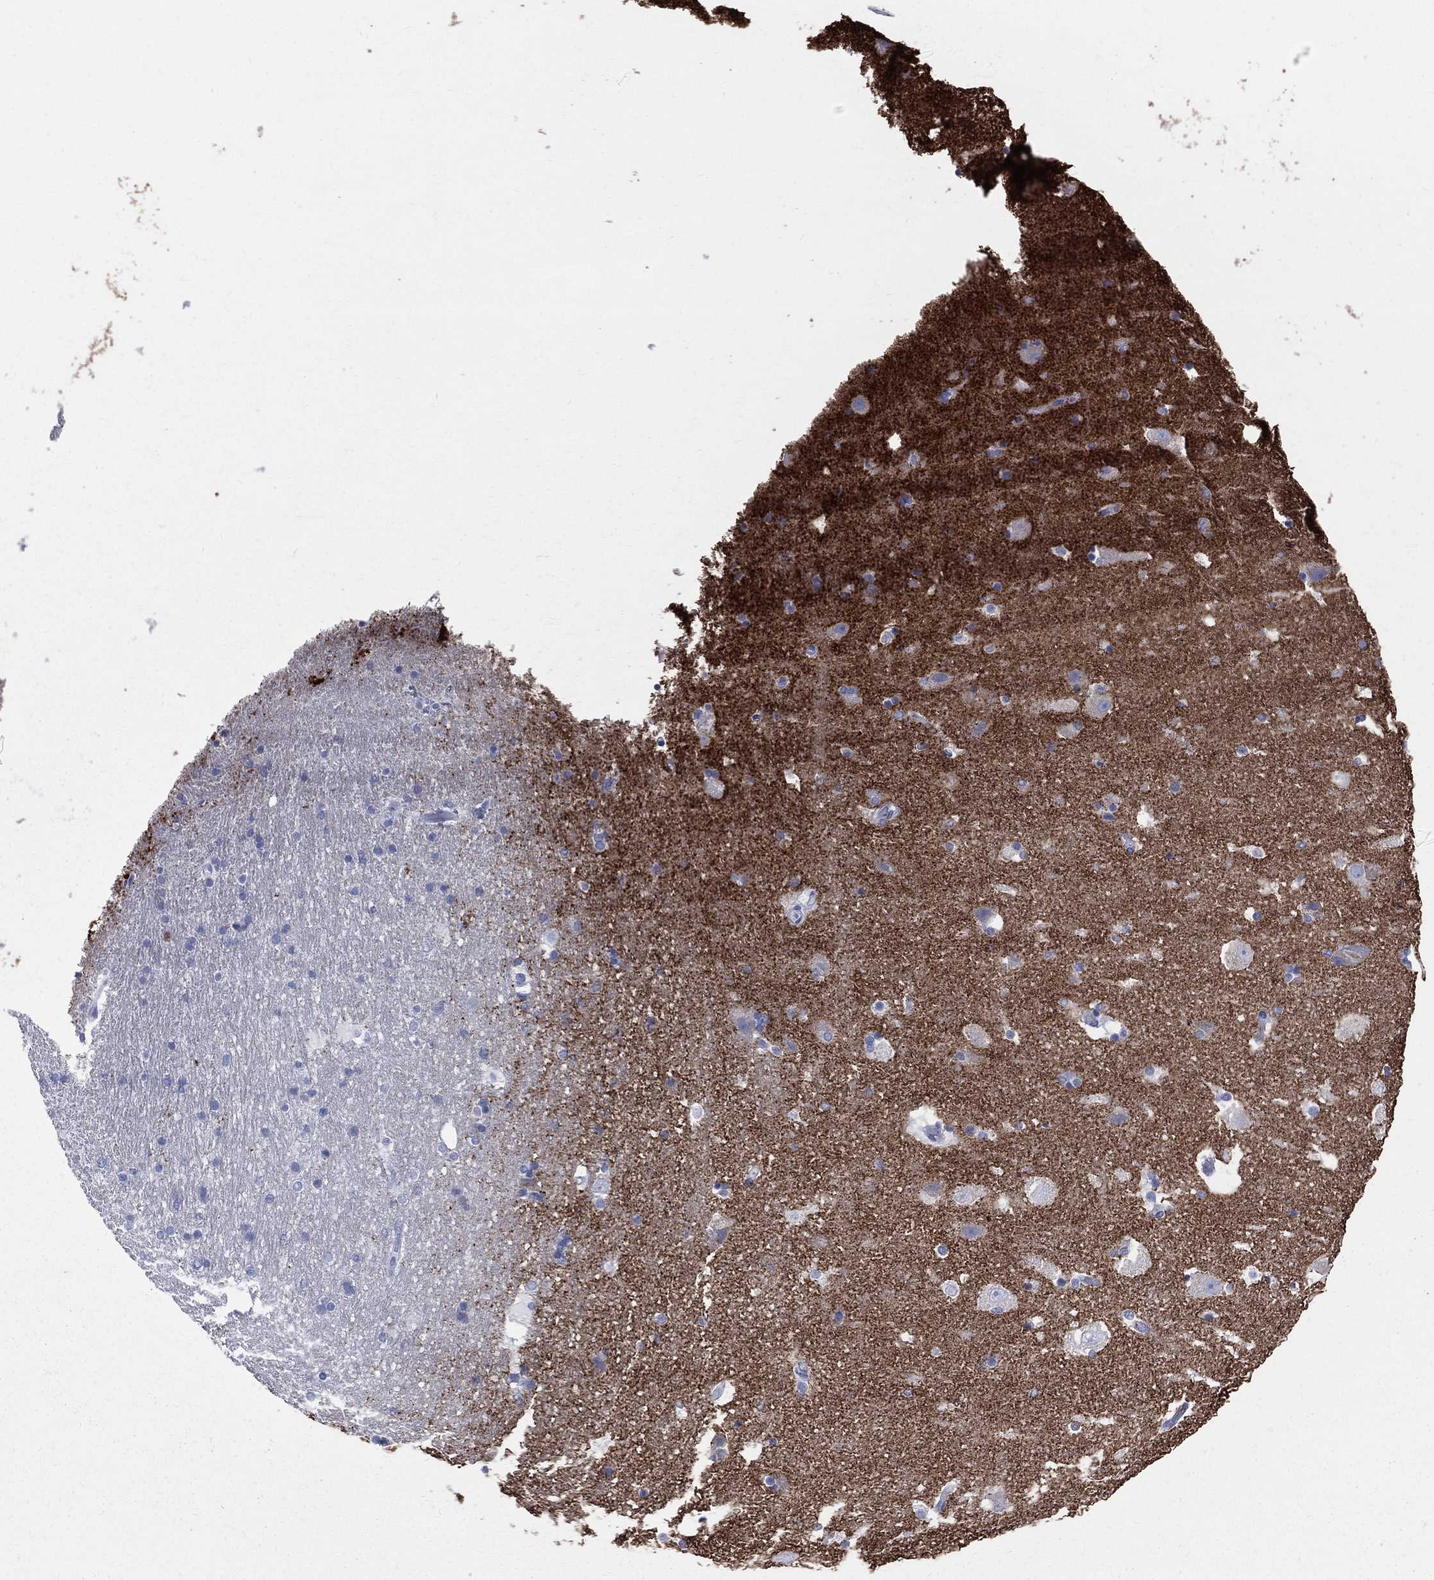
{"staining": {"intensity": "negative", "quantity": "none", "location": "none"}, "tissue": "hippocampus", "cell_type": "Glial cells", "image_type": "normal", "snomed": [{"axis": "morphology", "description": "Normal tissue, NOS"}, {"axis": "topography", "description": "Hippocampus"}], "caption": "An immunohistochemistry (IHC) micrograph of normal hippocampus is shown. There is no staining in glial cells of hippocampus. (Stains: DAB immunohistochemistry with hematoxylin counter stain, Microscopy: brightfield microscopy at high magnification).", "gene": "SYP", "patient": {"sex": "male", "age": 51}}